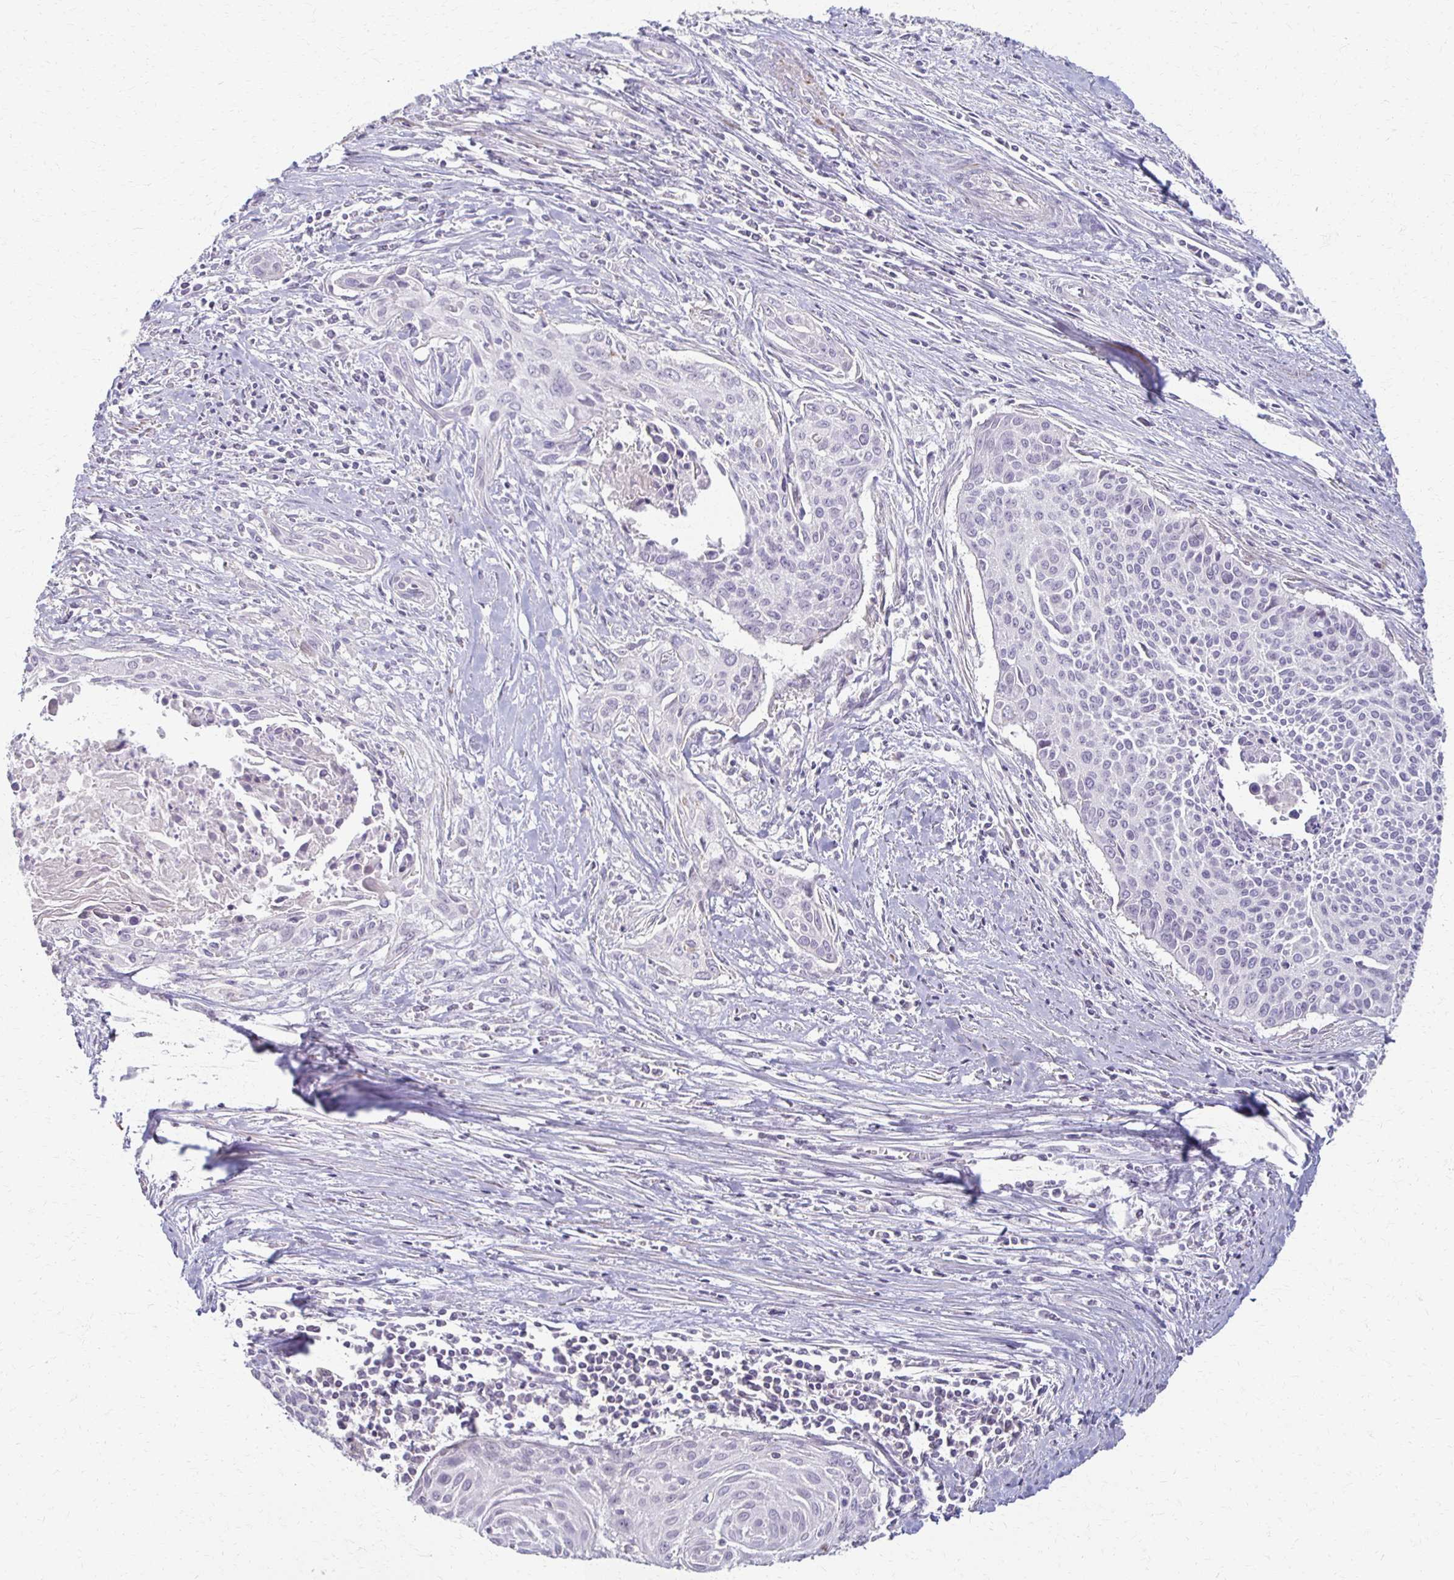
{"staining": {"intensity": "negative", "quantity": "none", "location": "none"}, "tissue": "cervical cancer", "cell_type": "Tumor cells", "image_type": "cancer", "snomed": [{"axis": "morphology", "description": "Squamous cell carcinoma, NOS"}, {"axis": "topography", "description": "Cervix"}], "caption": "Immunohistochemistry of cervical cancer (squamous cell carcinoma) exhibits no positivity in tumor cells.", "gene": "FOXO4", "patient": {"sex": "female", "age": 55}}